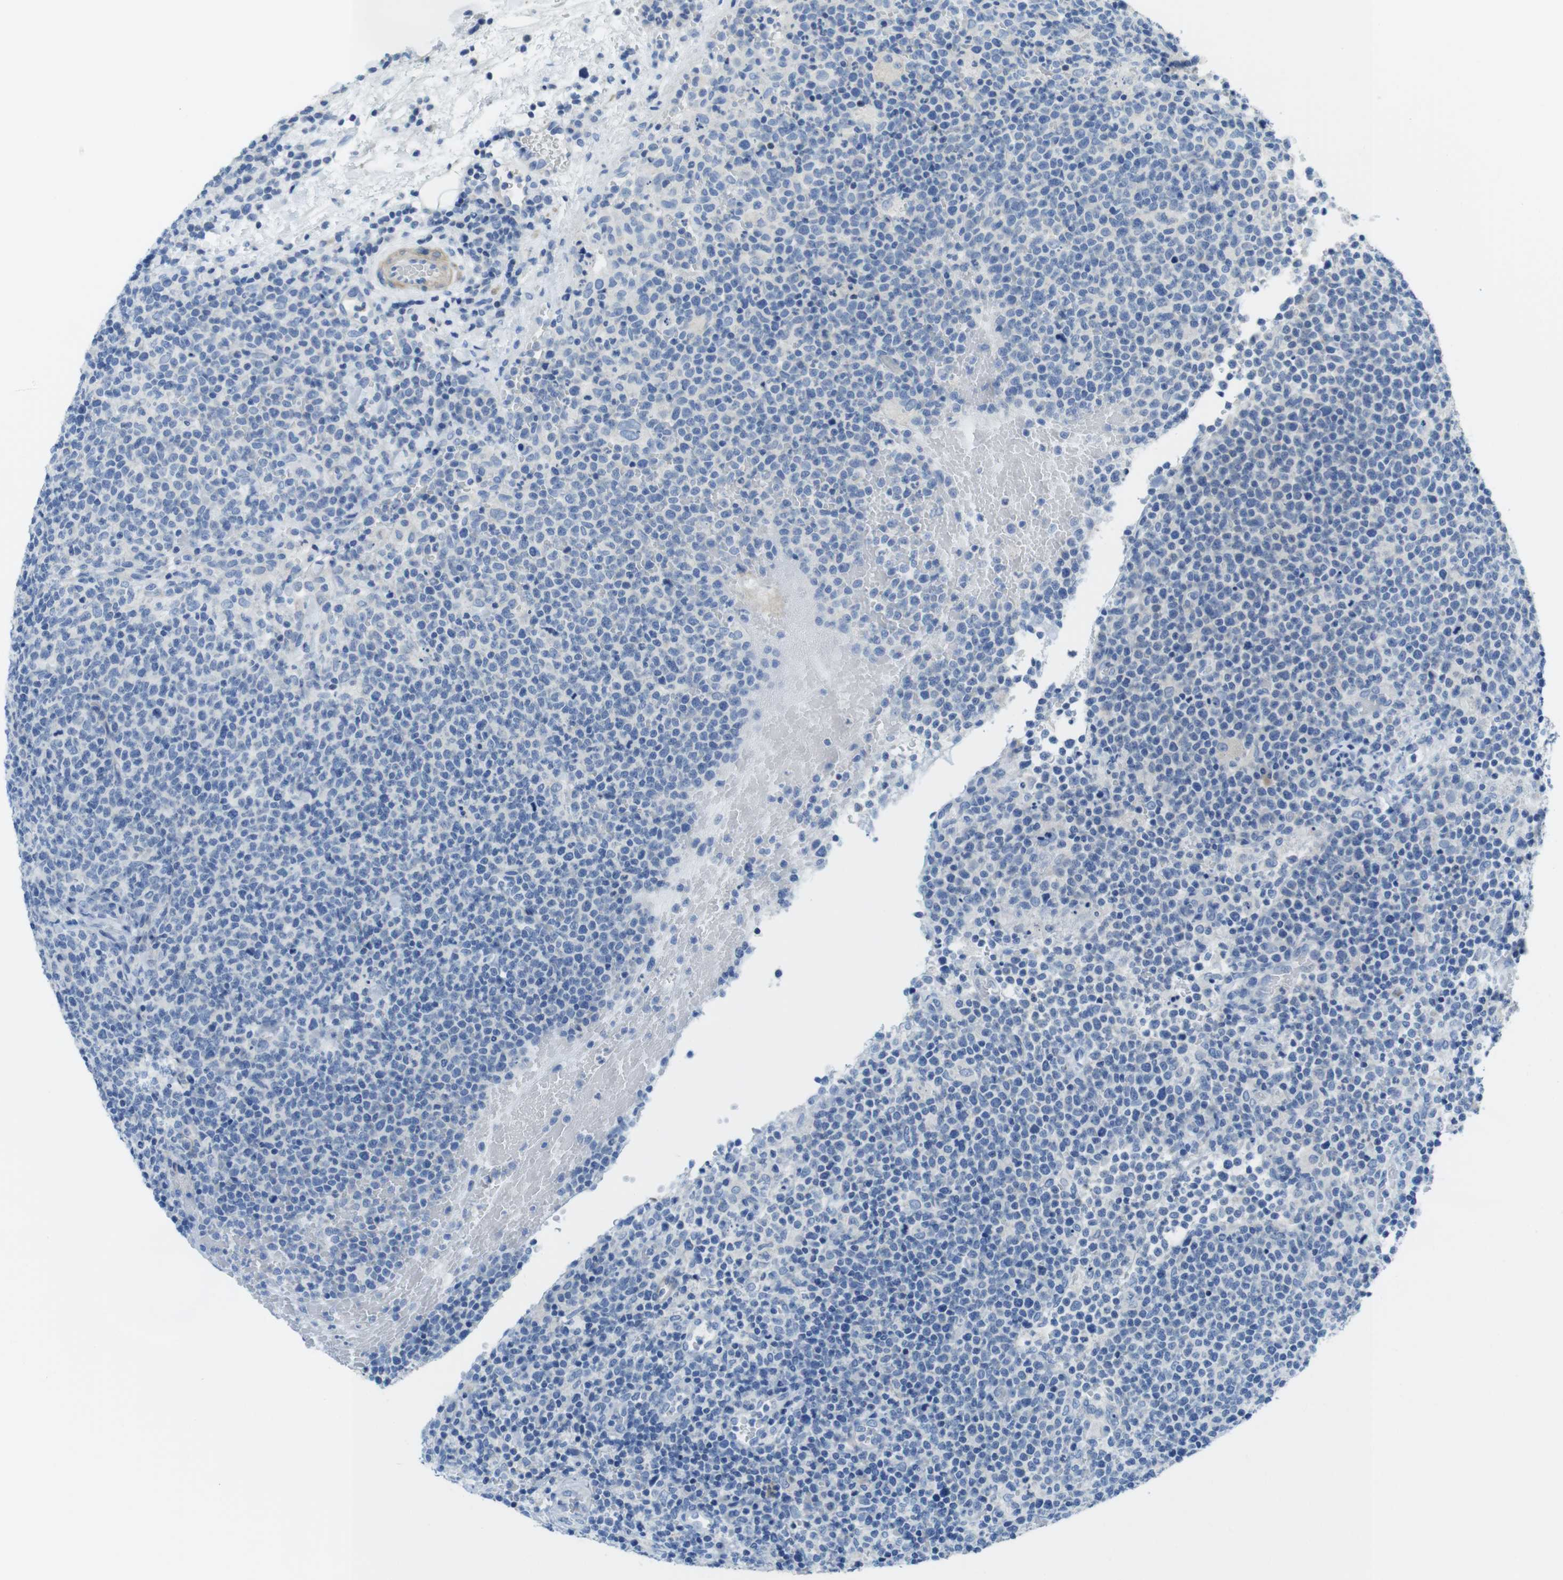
{"staining": {"intensity": "negative", "quantity": "none", "location": "none"}, "tissue": "lymphoma", "cell_type": "Tumor cells", "image_type": "cancer", "snomed": [{"axis": "morphology", "description": "Malignant lymphoma, non-Hodgkin's type, High grade"}, {"axis": "topography", "description": "Lymph node"}], "caption": "This is an immunohistochemistry (IHC) image of high-grade malignant lymphoma, non-Hodgkin's type. There is no staining in tumor cells.", "gene": "ASIC5", "patient": {"sex": "male", "age": 61}}